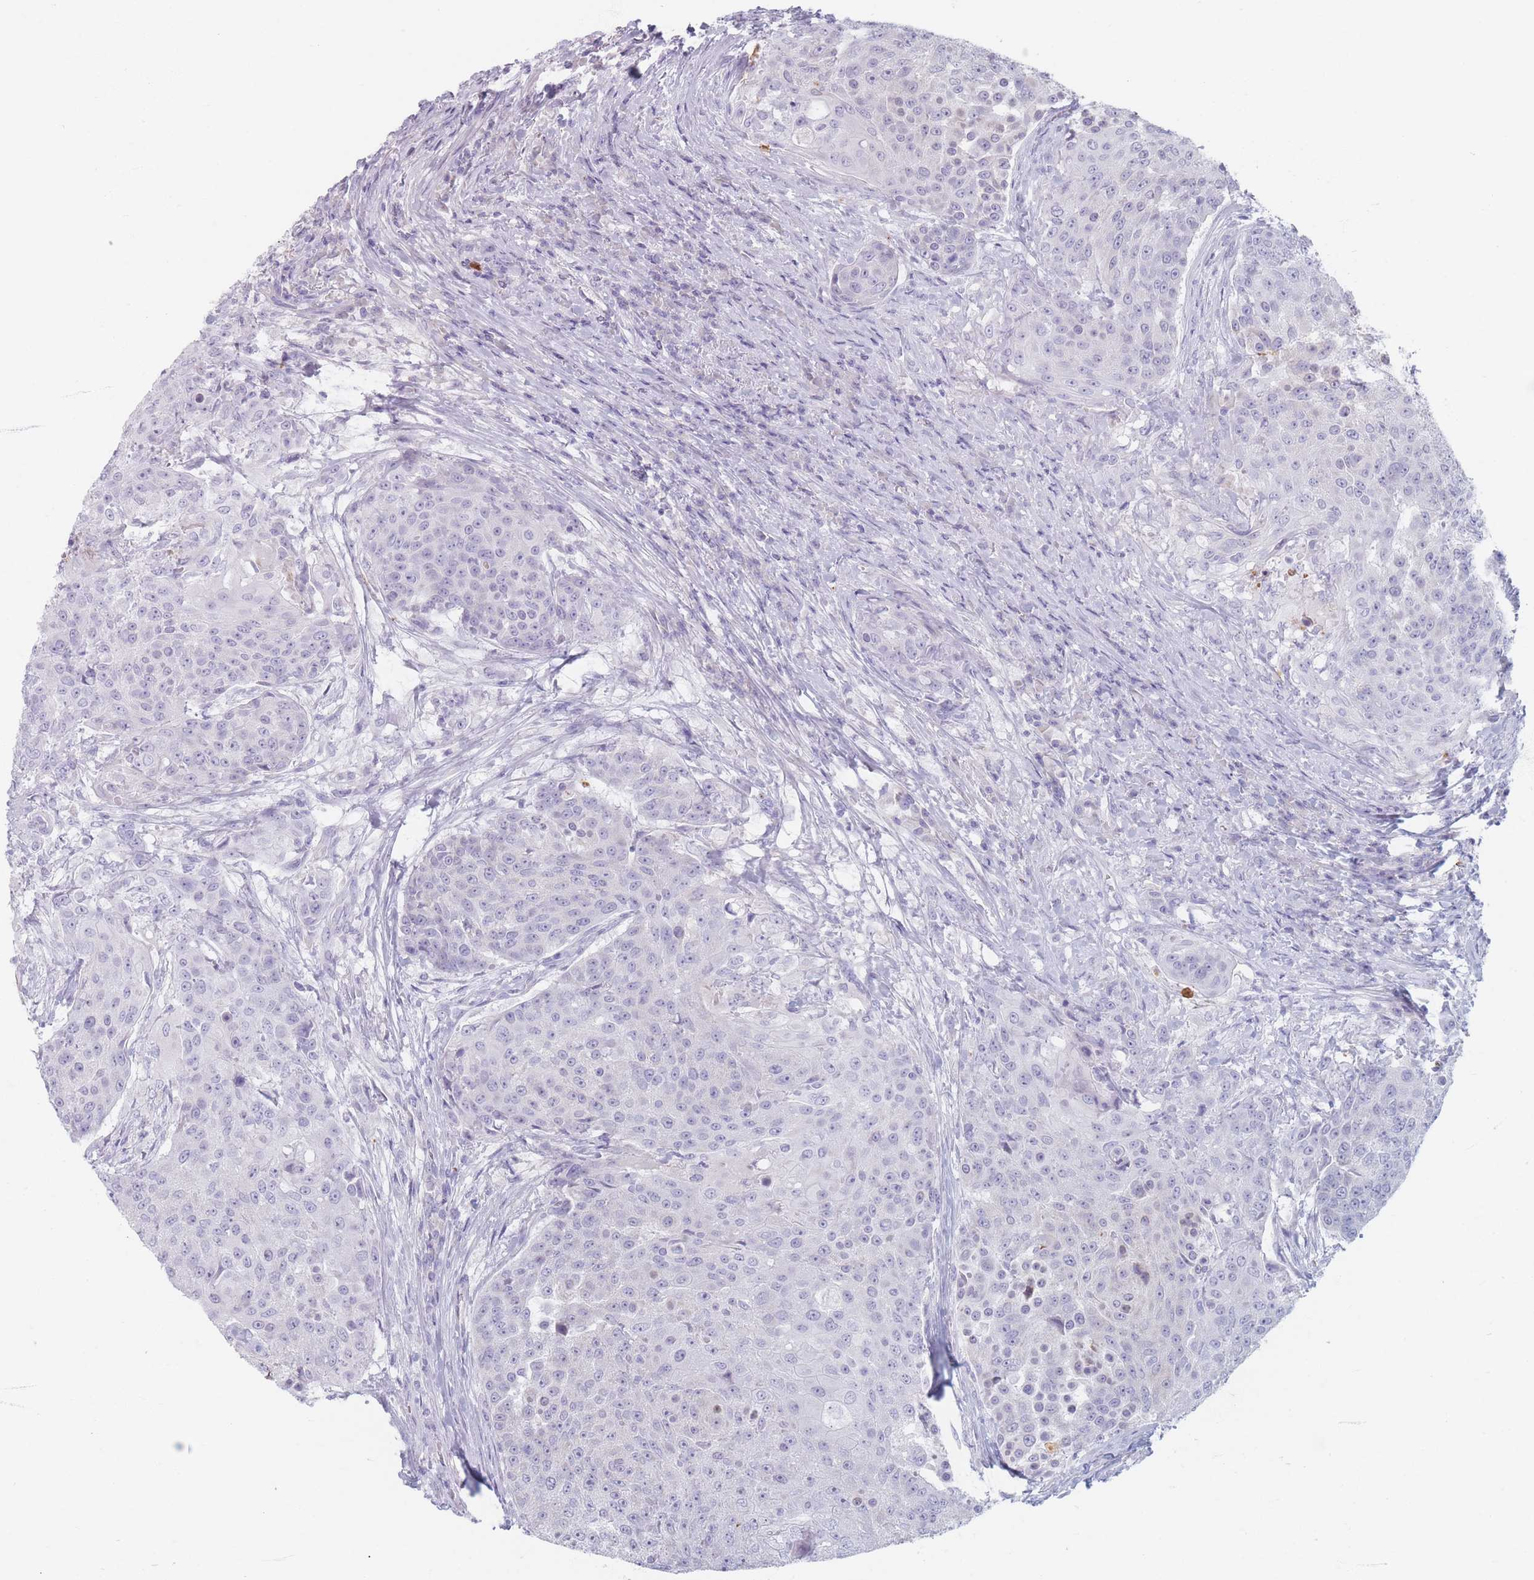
{"staining": {"intensity": "negative", "quantity": "none", "location": "none"}, "tissue": "urothelial cancer", "cell_type": "Tumor cells", "image_type": "cancer", "snomed": [{"axis": "morphology", "description": "Urothelial carcinoma, High grade"}, {"axis": "topography", "description": "Urinary bladder"}], "caption": "A micrograph of high-grade urothelial carcinoma stained for a protein shows no brown staining in tumor cells.", "gene": "PIGM", "patient": {"sex": "female", "age": 63}}